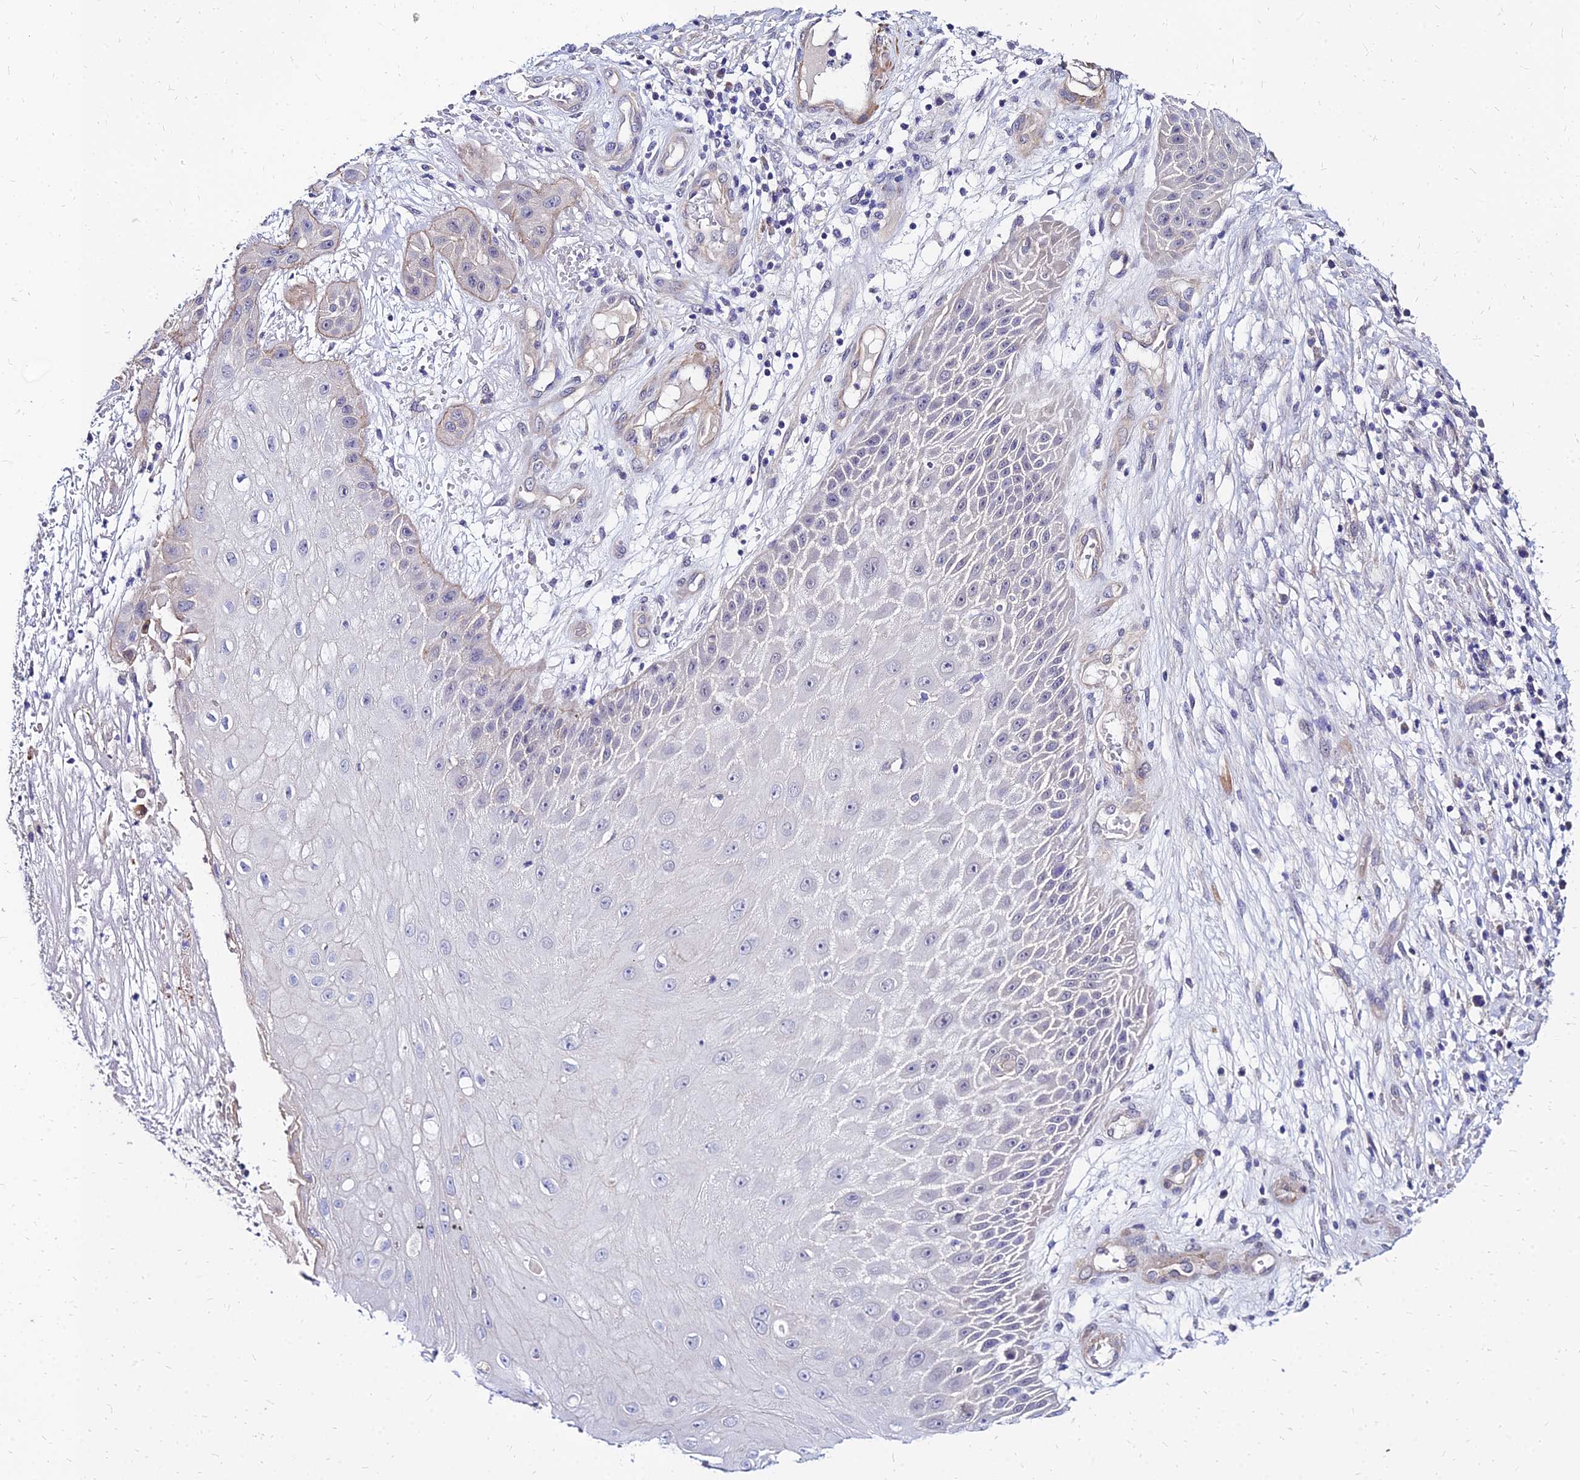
{"staining": {"intensity": "negative", "quantity": "none", "location": "none"}, "tissue": "skin cancer", "cell_type": "Tumor cells", "image_type": "cancer", "snomed": [{"axis": "morphology", "description": "Squamous cell carcinoma, NOS"}, {"axis": "topography", "description": "Skin"}], "caption": "Skin cancer stained for a protein using immunohistochemistry (IHC) displays no expression tumor cells.", "gene": "YEATS2", "patient": {"sex": "male", "age": 70}}